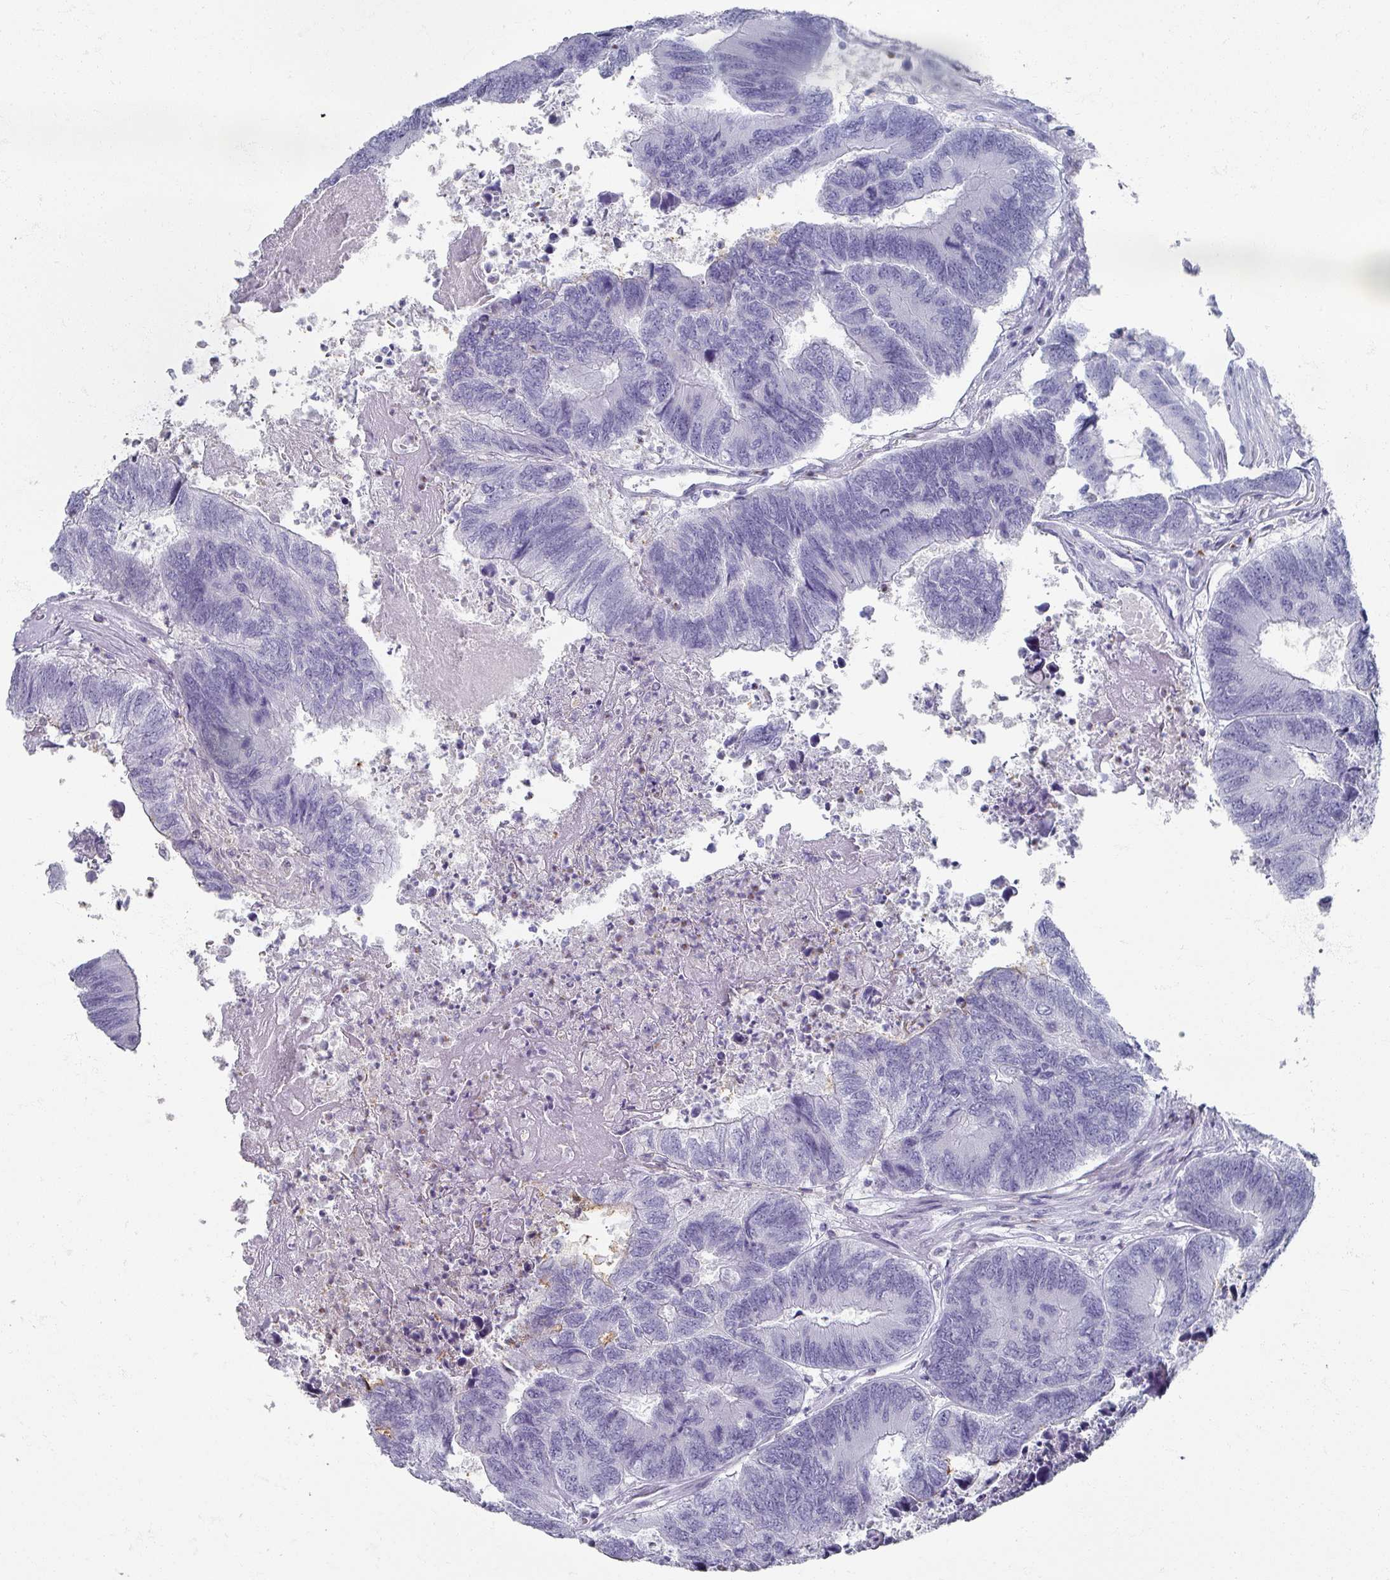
{"staining": {"intensity": "negative", "quantity": "none", "location": "none"}, "tissue": "colorectal cancer", "cell_type": "Tumor cells", "image_type": "cancer", "snomed": [{"axis": "morphology", "description": "Adenocarcinoma, NOS"}, {"axis": "topography", "description": "Colon"}], "caption": "The image displays no staining of tumor cells in adenocarcinoma (colorectal). (Brightfield microscopy of DAB (3,3'-diaminobenzidine) immunohistochemistry at high magnification).", "gene": "OMG", "patient": {"sex": "female", "age": 67}}